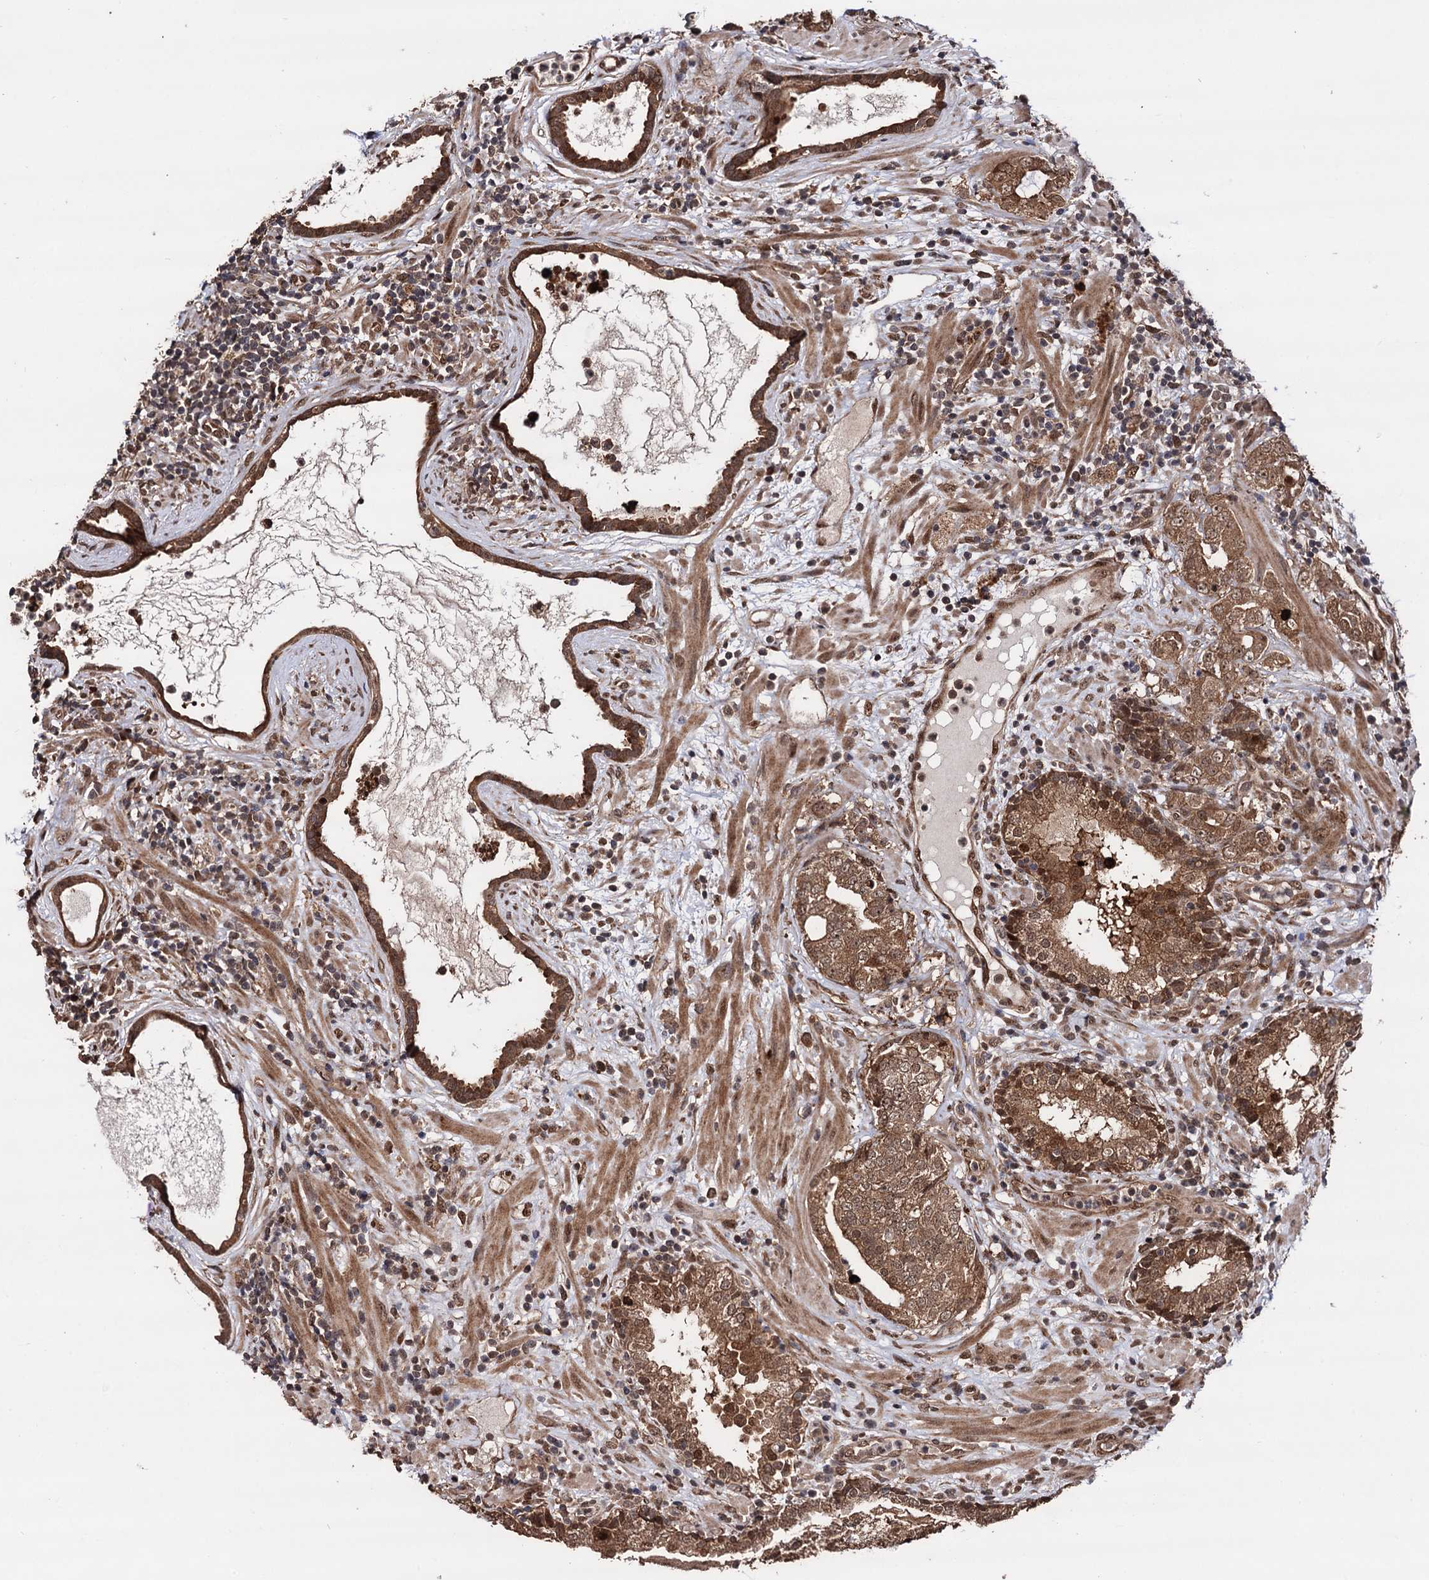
{"staining": {"intensity": "moderate", "quantity": ">75%", "location": "cytoplasmic/membranous,nuclear"}, "tissue": "prostate cancer", "cell_type": "Tumor cells", "image_type": "cancer", "snomed": [{"axis": "morphology", "description": "Adenocarcinoma, High grade"}, {"axis": "topography", "description": "Prostate"}], "caption": "Prostate cancer was stained to show a protein in brown. There is medium levels of moderate cytoplasmic/membranous and nuclear expression in approximately >75% of tumor cells.", "gene": "PIGB", "patient": {"sex": "male", "age": 64}}